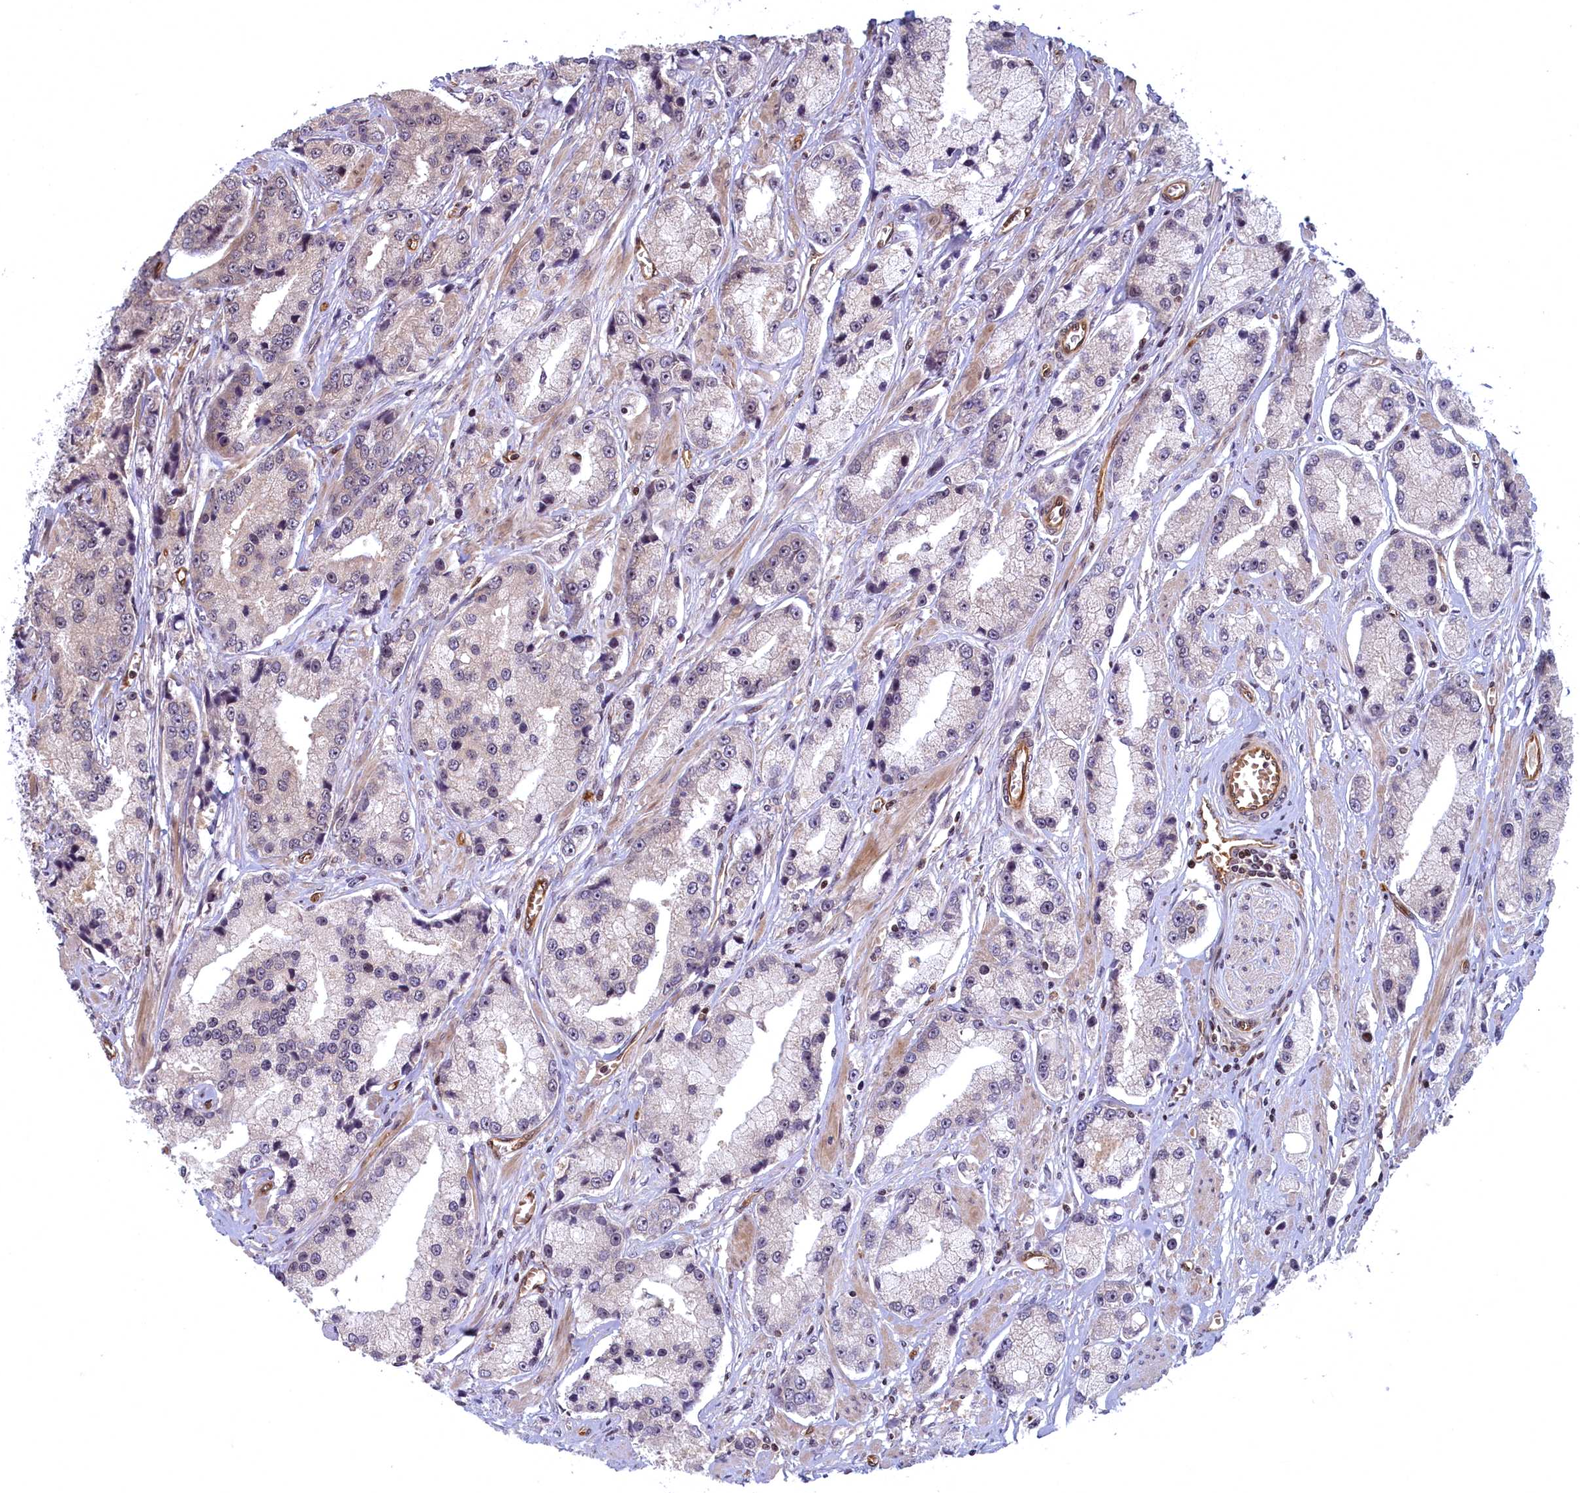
{"staining": {"intensity": "weak", "quantity": "25%-75%", "location": "cytoplasmic/membranous,nuclear"}, "tissue": "prostate cancer", "cell_type": "Tumor cells", "image_type": "cancer", "snomed": [{"axis": "morphology", "description": "Adenocarcinoma, High grade"}, {"axis": "topography", "description": "Prostate"}], "caption": "Protein expression analysis of human adenocarcinoma (high-grade) (prostate) reveals weak cytoplasmic/membranous and nuclear expression in approximately 25%-75% of tumor cells.", "gene": "SNRK", "patient": {"sex": "male", "age": 74}}